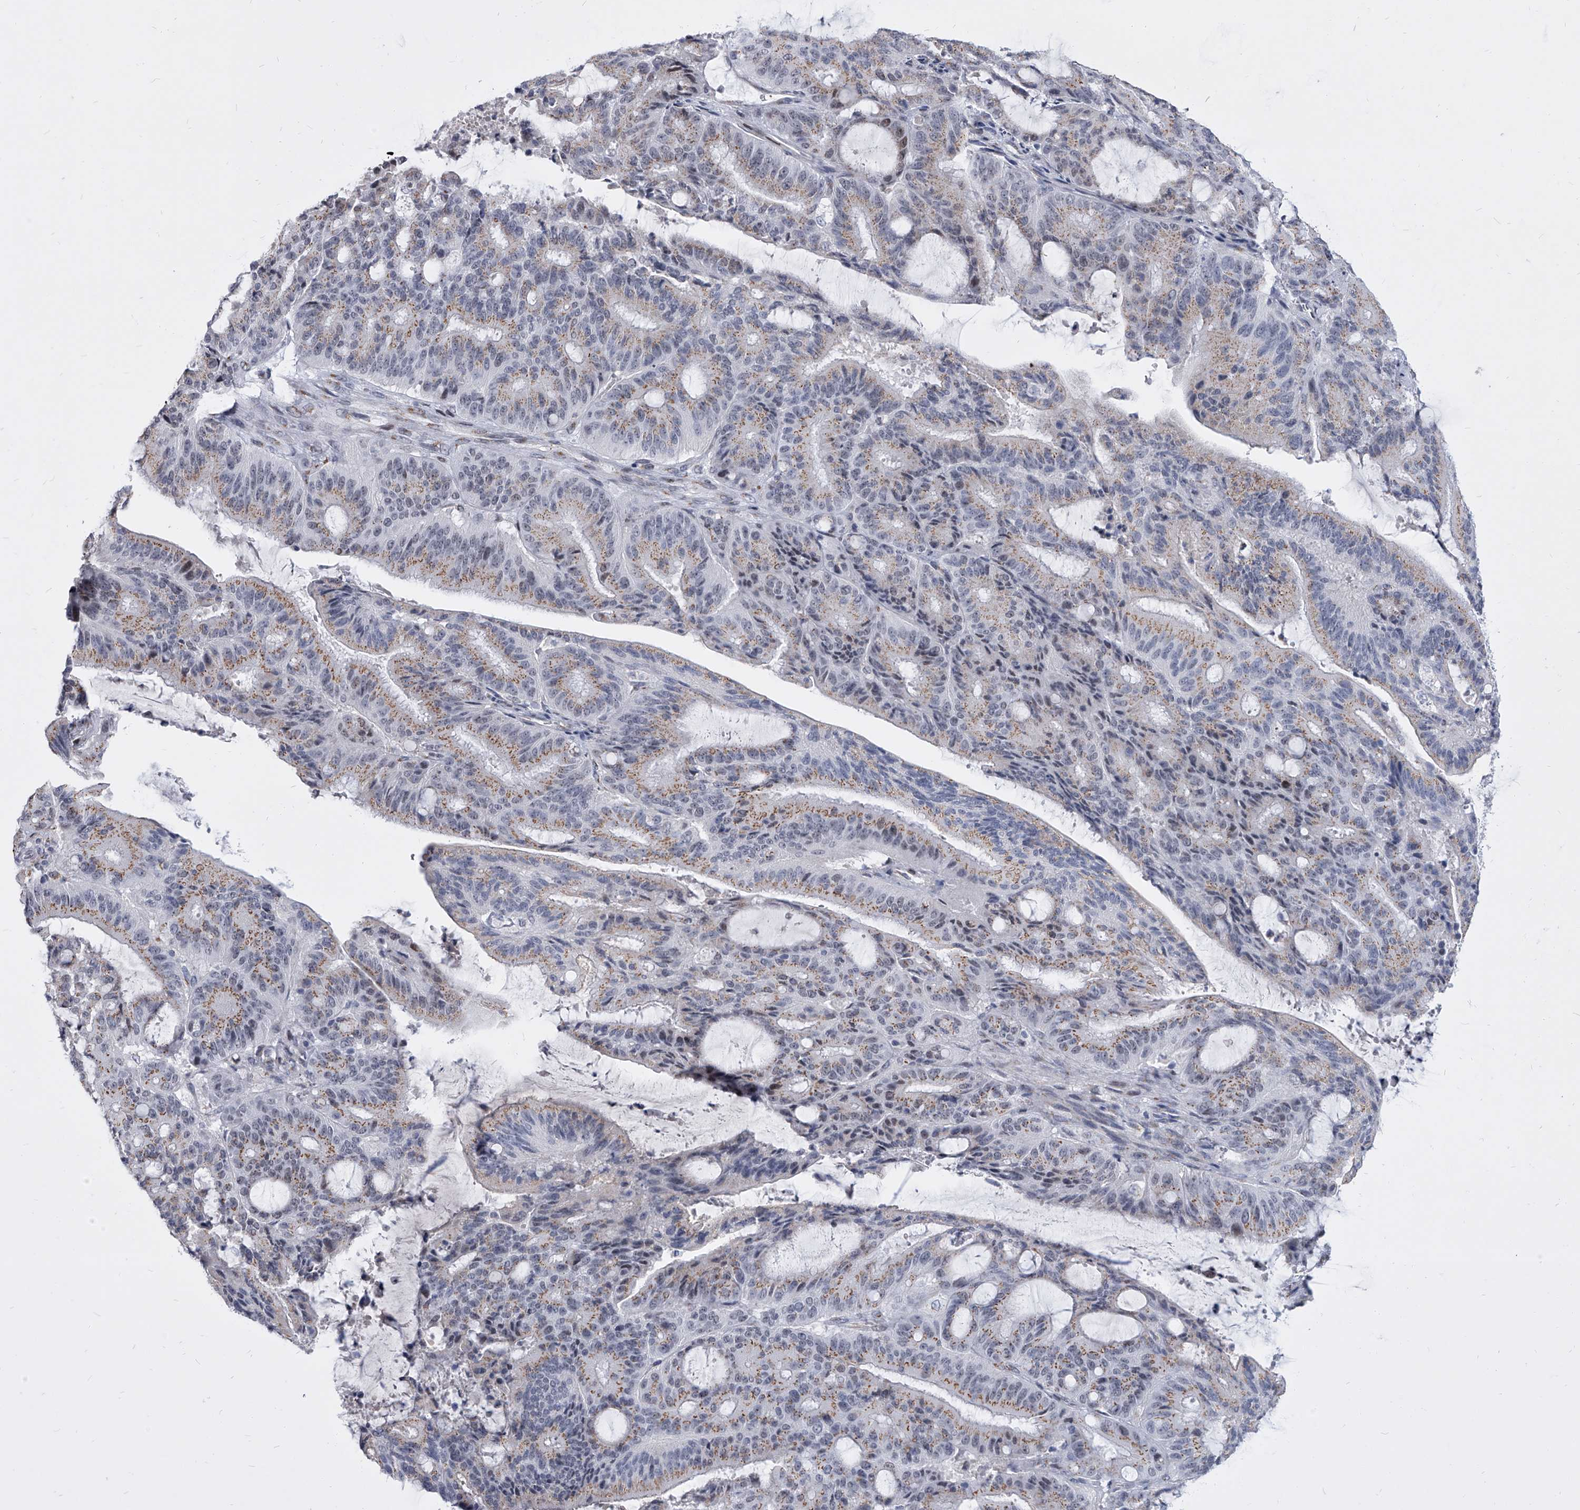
{"staining": {"intensity": "moderate", "quantity": ">75%", "location": "cytoplasmic/membranous"}, "tissue": "liver cancer", "cell_type": "Tumor cells", "image_type": "cancer", "snomed": [{"axis": "morphology", "description": "Normal tissue, NOS"}, {"axis": "morphology", "description": "Cholangiocarcinoma"}, {"axis": "topography", "description": "Liver"}, {"axis": "topography", "description": "Peripheral nerve tissue"}], "caption": "Immunohistochemistry (IHC) of human liver cancer exhibits medium levels of moderate cytoplasmic/membranous expression in approximately >75% of tumor cells. Using DAB (brown) and hematoxylin (blue) stains, captured at high magnification using brightfield microscopy.", "gene": "EVA1C", "patient": {"sex": "female", "age": 73}}